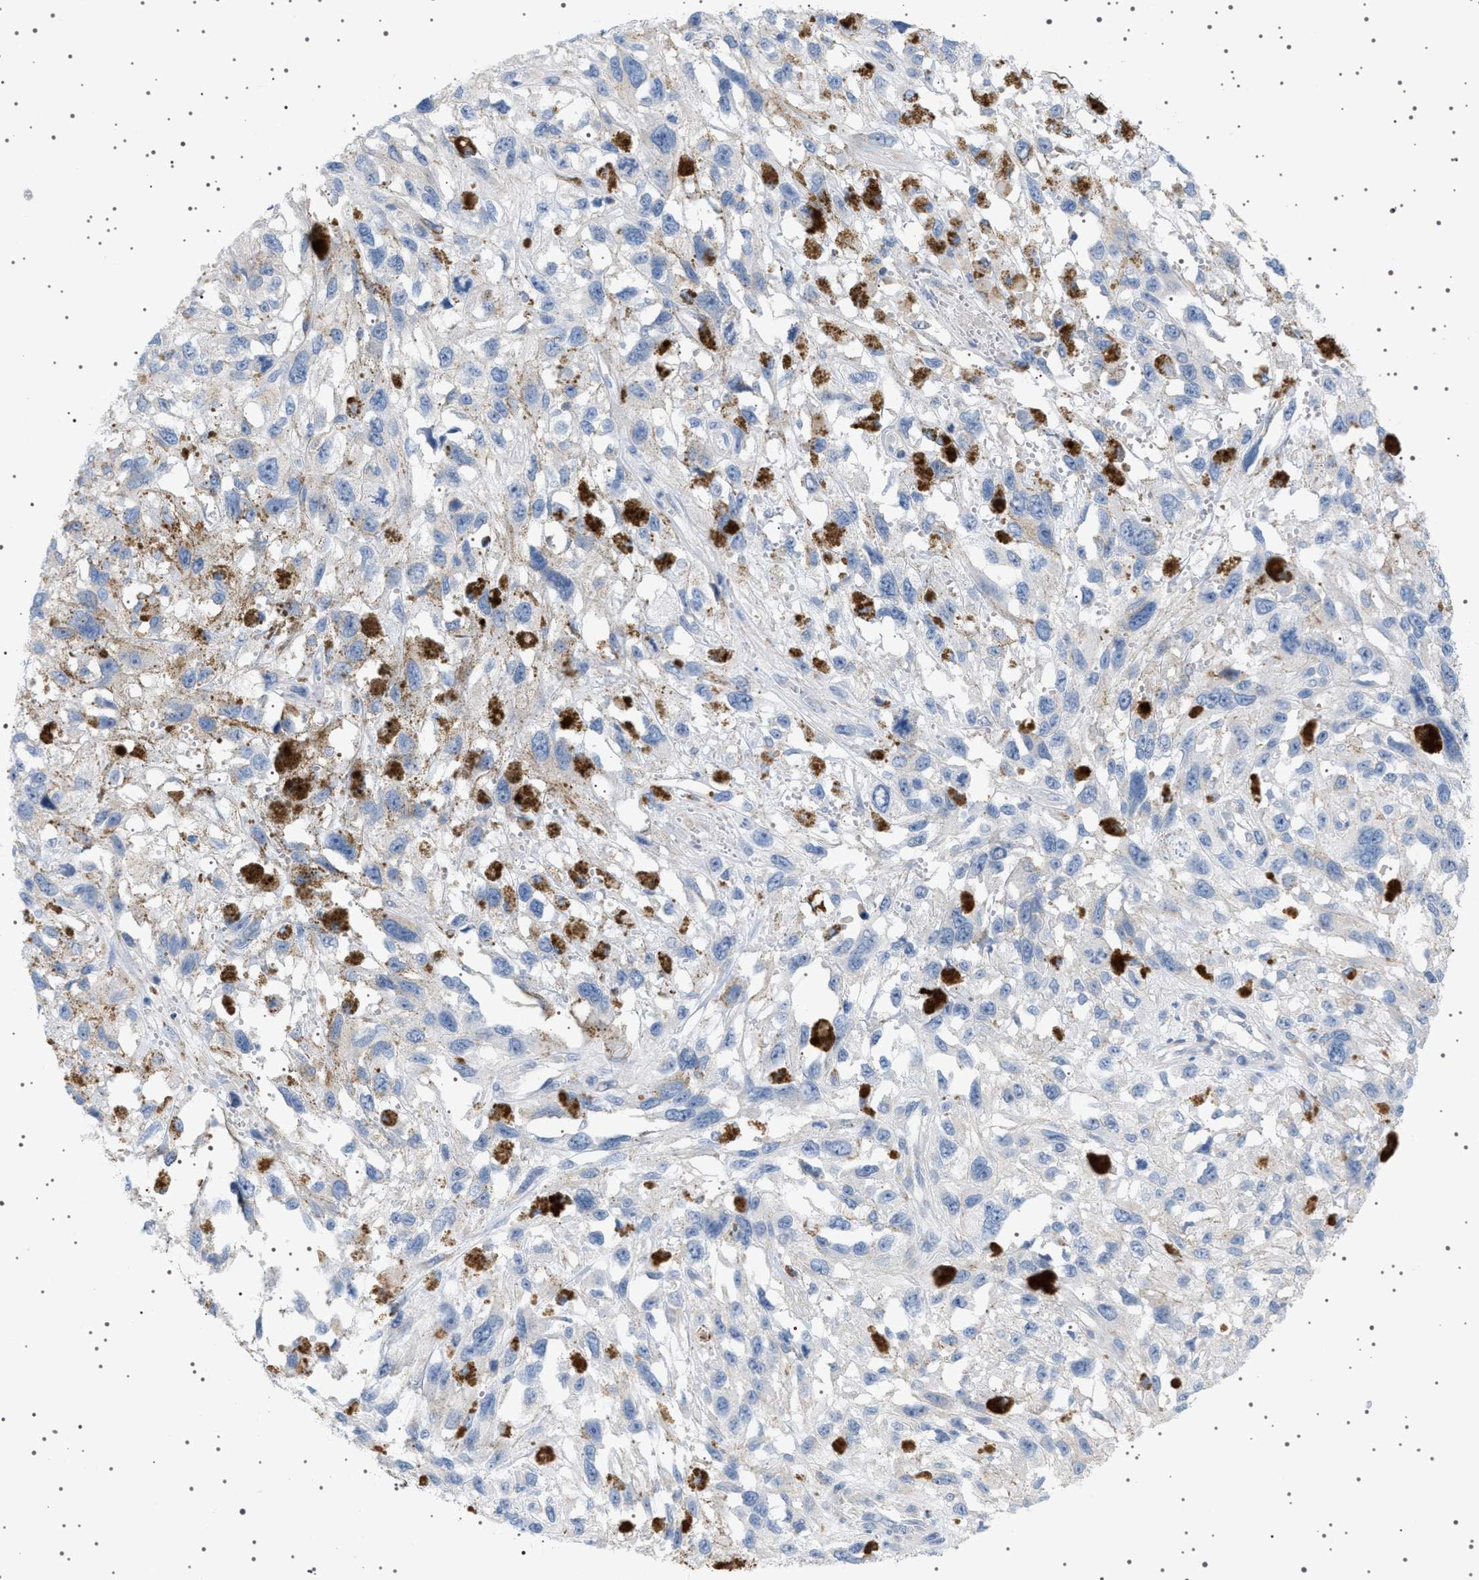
{"staining": {"intensity": "negative", "quantity": "none", "location": "none"}, "tissue": "melanoma", "cell_type": "Tumor cells", "image_type": "cancer", "snomed": [{"axis": "morphology", "description": "Malignant melanoma, Metastatic site"}, {"axis": "topography", "description": "Lymph node"}], "caption": "This is a image of IHC staining of malignant melanoma (metastatic site), which shows no positivity in tumor cells.", "gene": "ADCY10", "patient": {"sex": "male", "age": 59}}